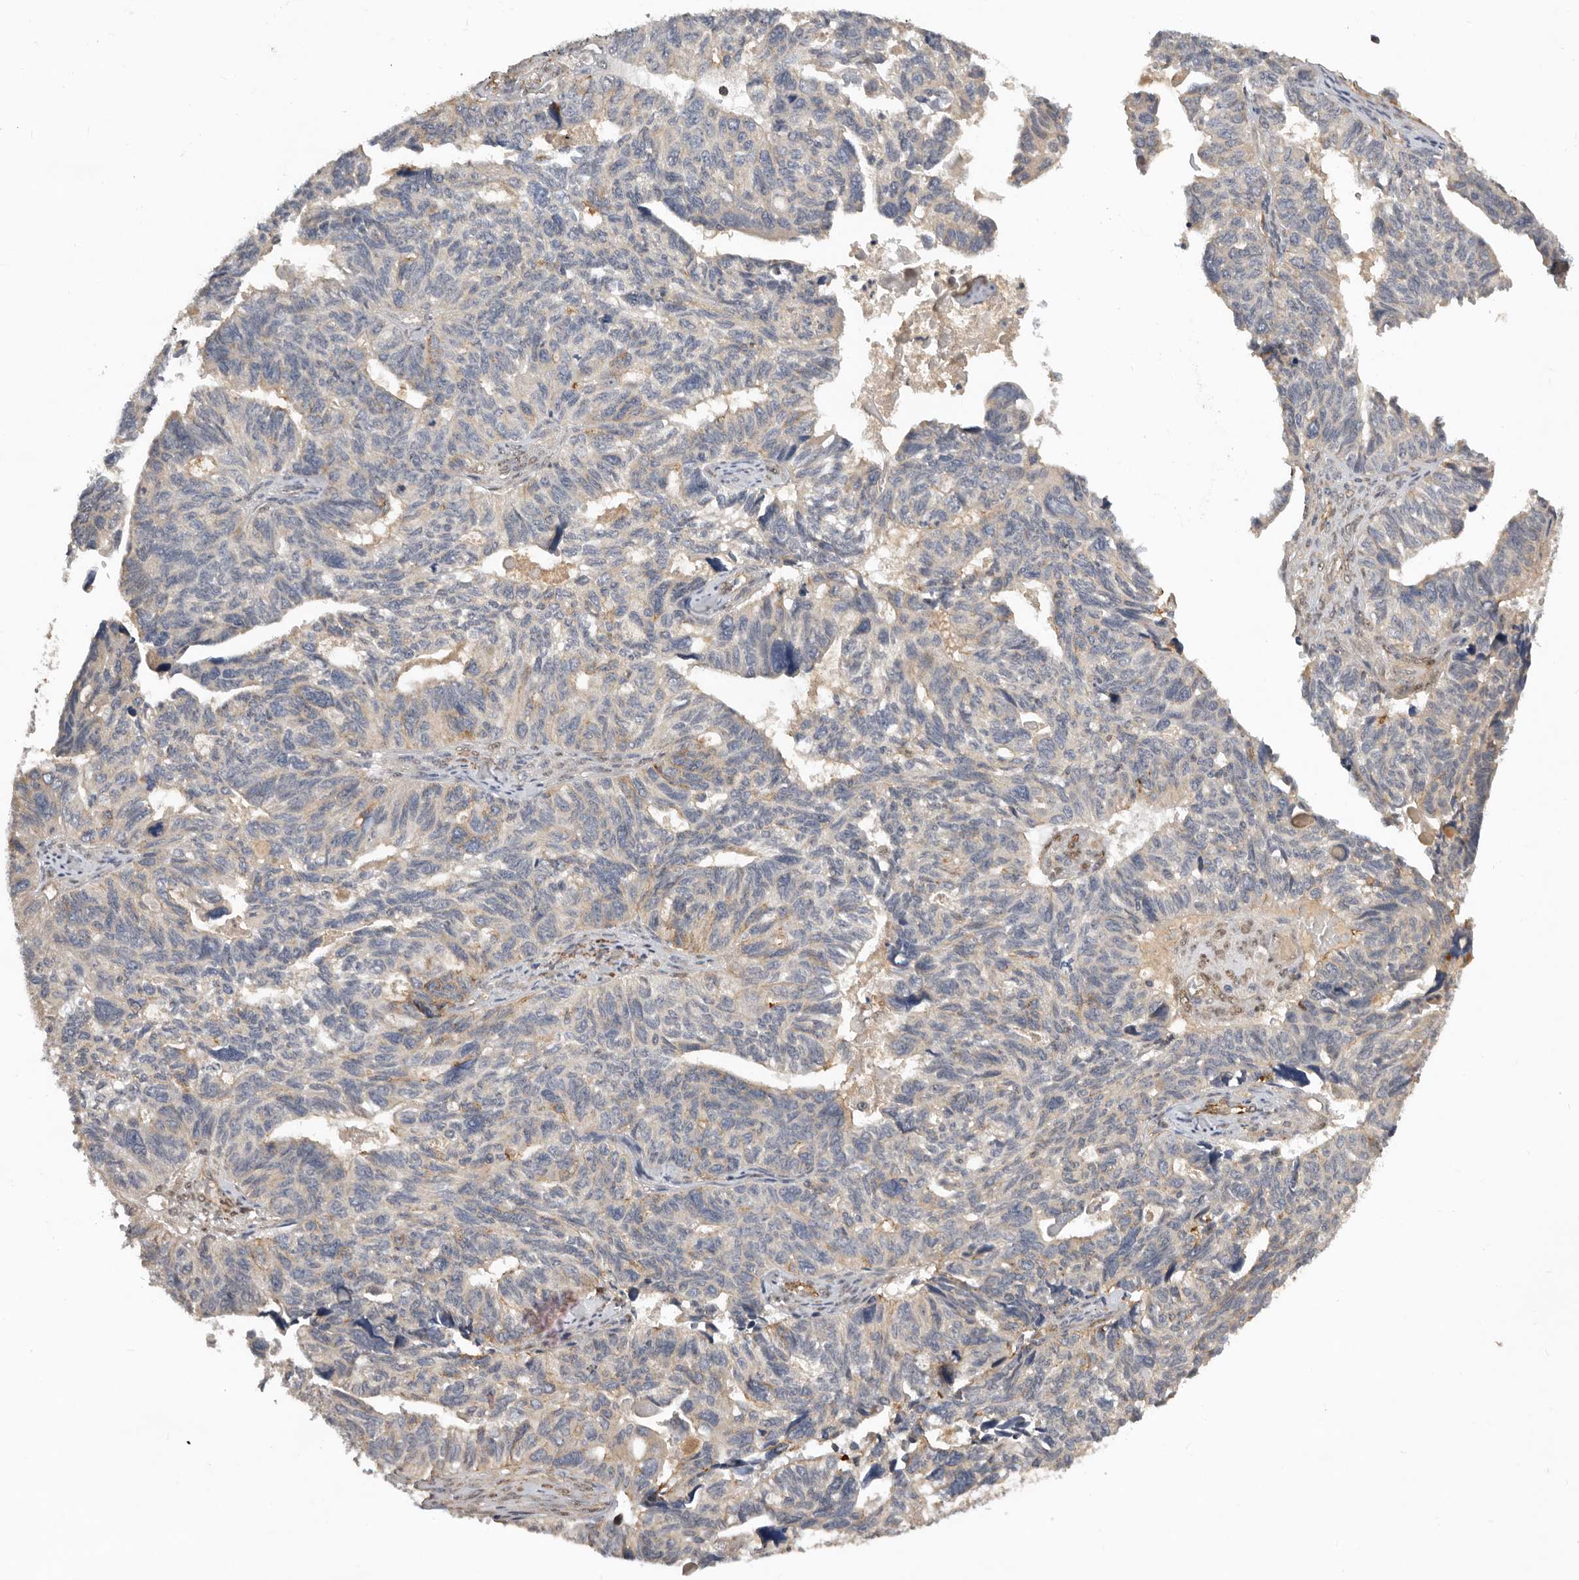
{"staining": {"intensity": "weak", "quantity": "<25%", "location": "cytoplasmic/membranous"}, "tissue": "ovarian cancer", "cell_type": "Tumor cells", "image_type": "cancer", "snomed": [{"axis": "morphology", "description": "Cystadenocarcinoma, serous, NOS"}, {"axis": "topography", "description": "Ovary"}], "caption": "Tumor cells are negative for protein expression in human ovarian serous cystadenocarcinoma.", "gene": "RNF157", "patient": {"sex": "female", "age": 79}}